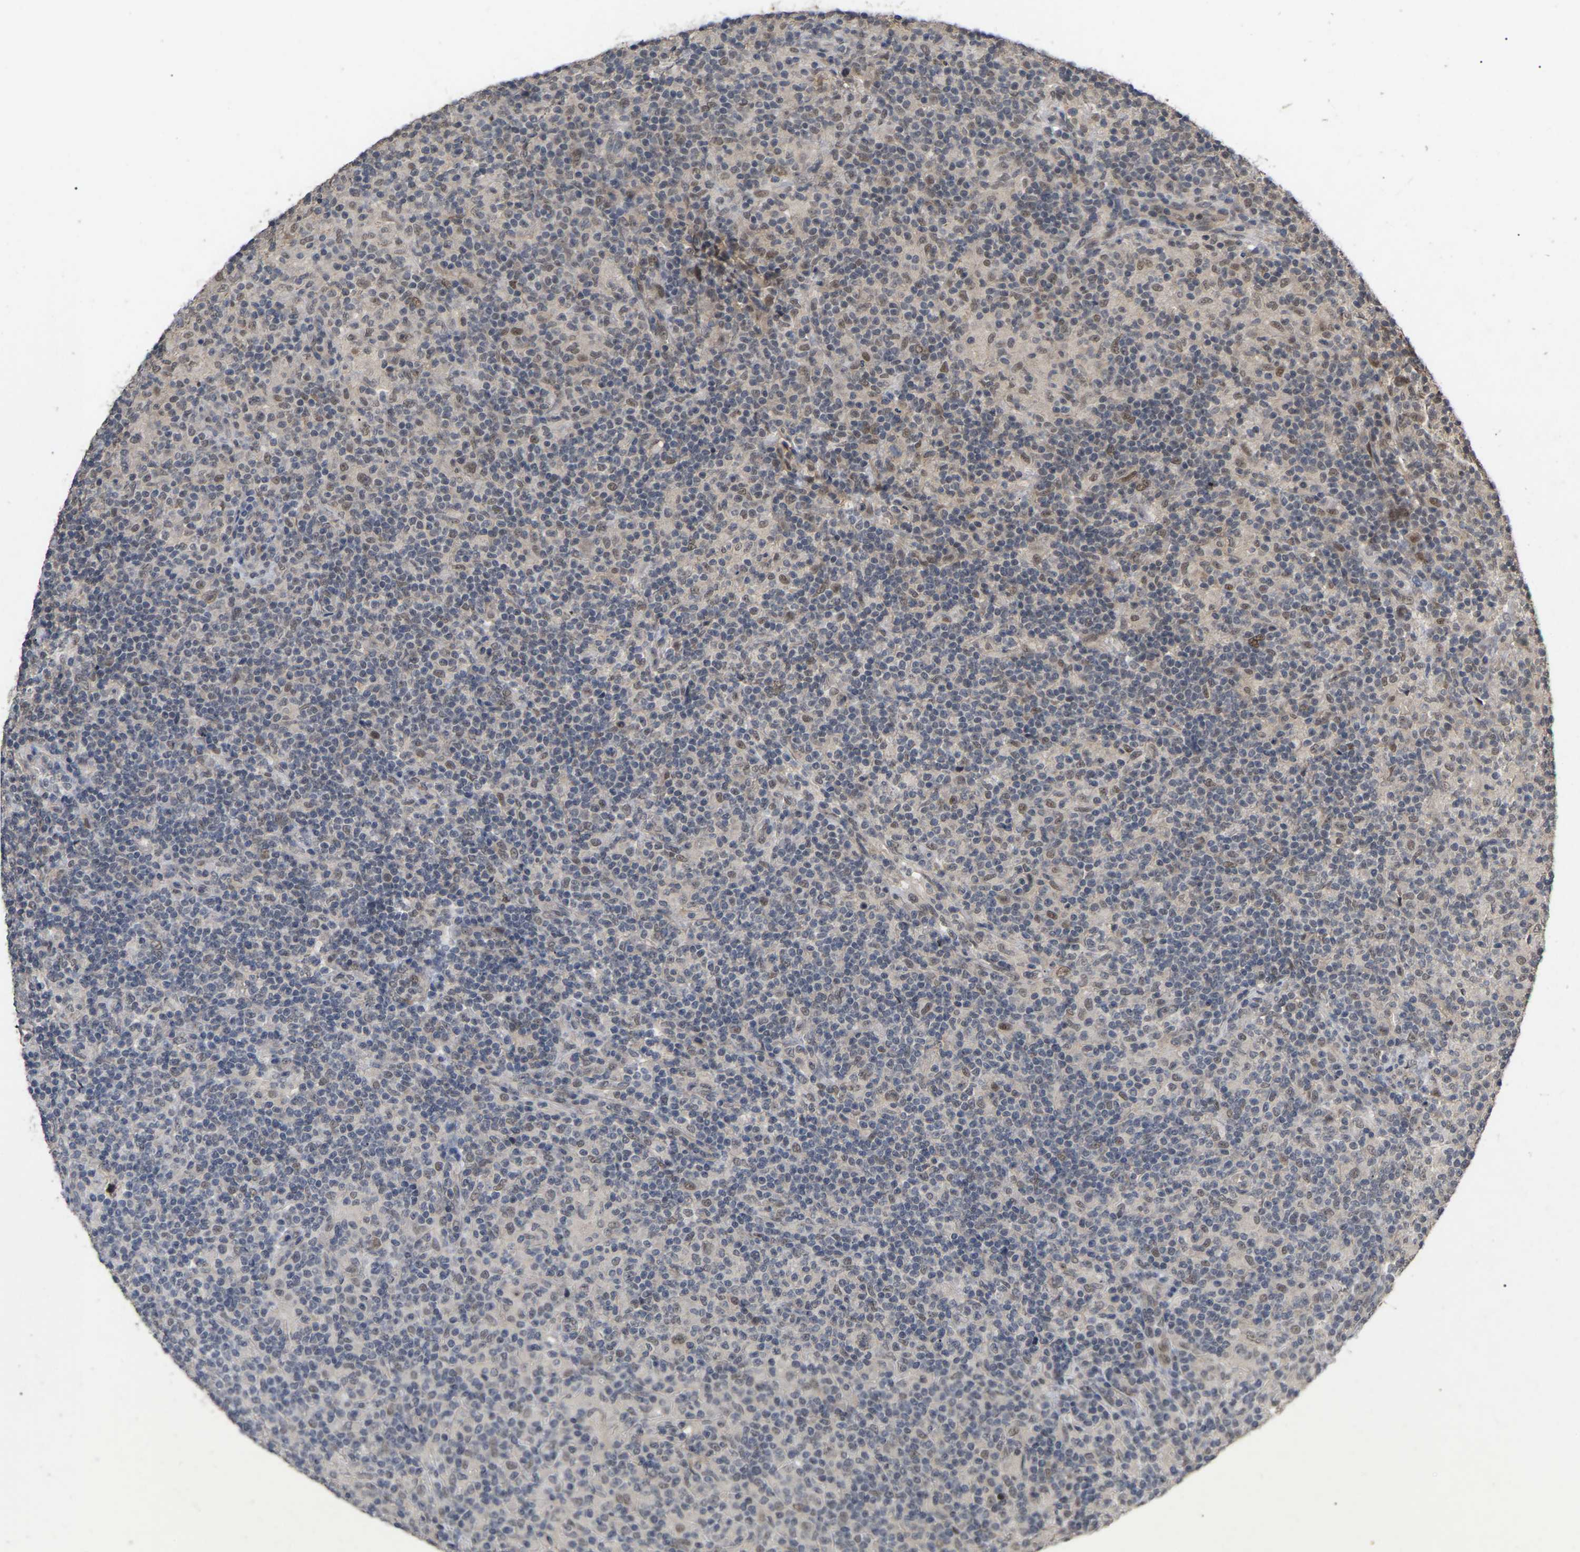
{"staining": {"intensity": "moderate", "quantity": ">75%", "location": "nuclear"}, "tissue": "lymphoma", "cell_type": "Tumor cells", "image_type": "cancer", "snomed": [{"axis": "morphology", "description": "Hodgkin's disease, NOS"}, {"axis": "topography", "description": "Lymph node"}], "caption": "This image exhibits lymphoma stained with immunohistochemistry to label a protein in brown. The nuclear of tumor cells show moderate positivity for the protein. Nuclei are counter-stained blue.", "gene": "JAZF1", "patient": {"sex": "male", "age": 70}}